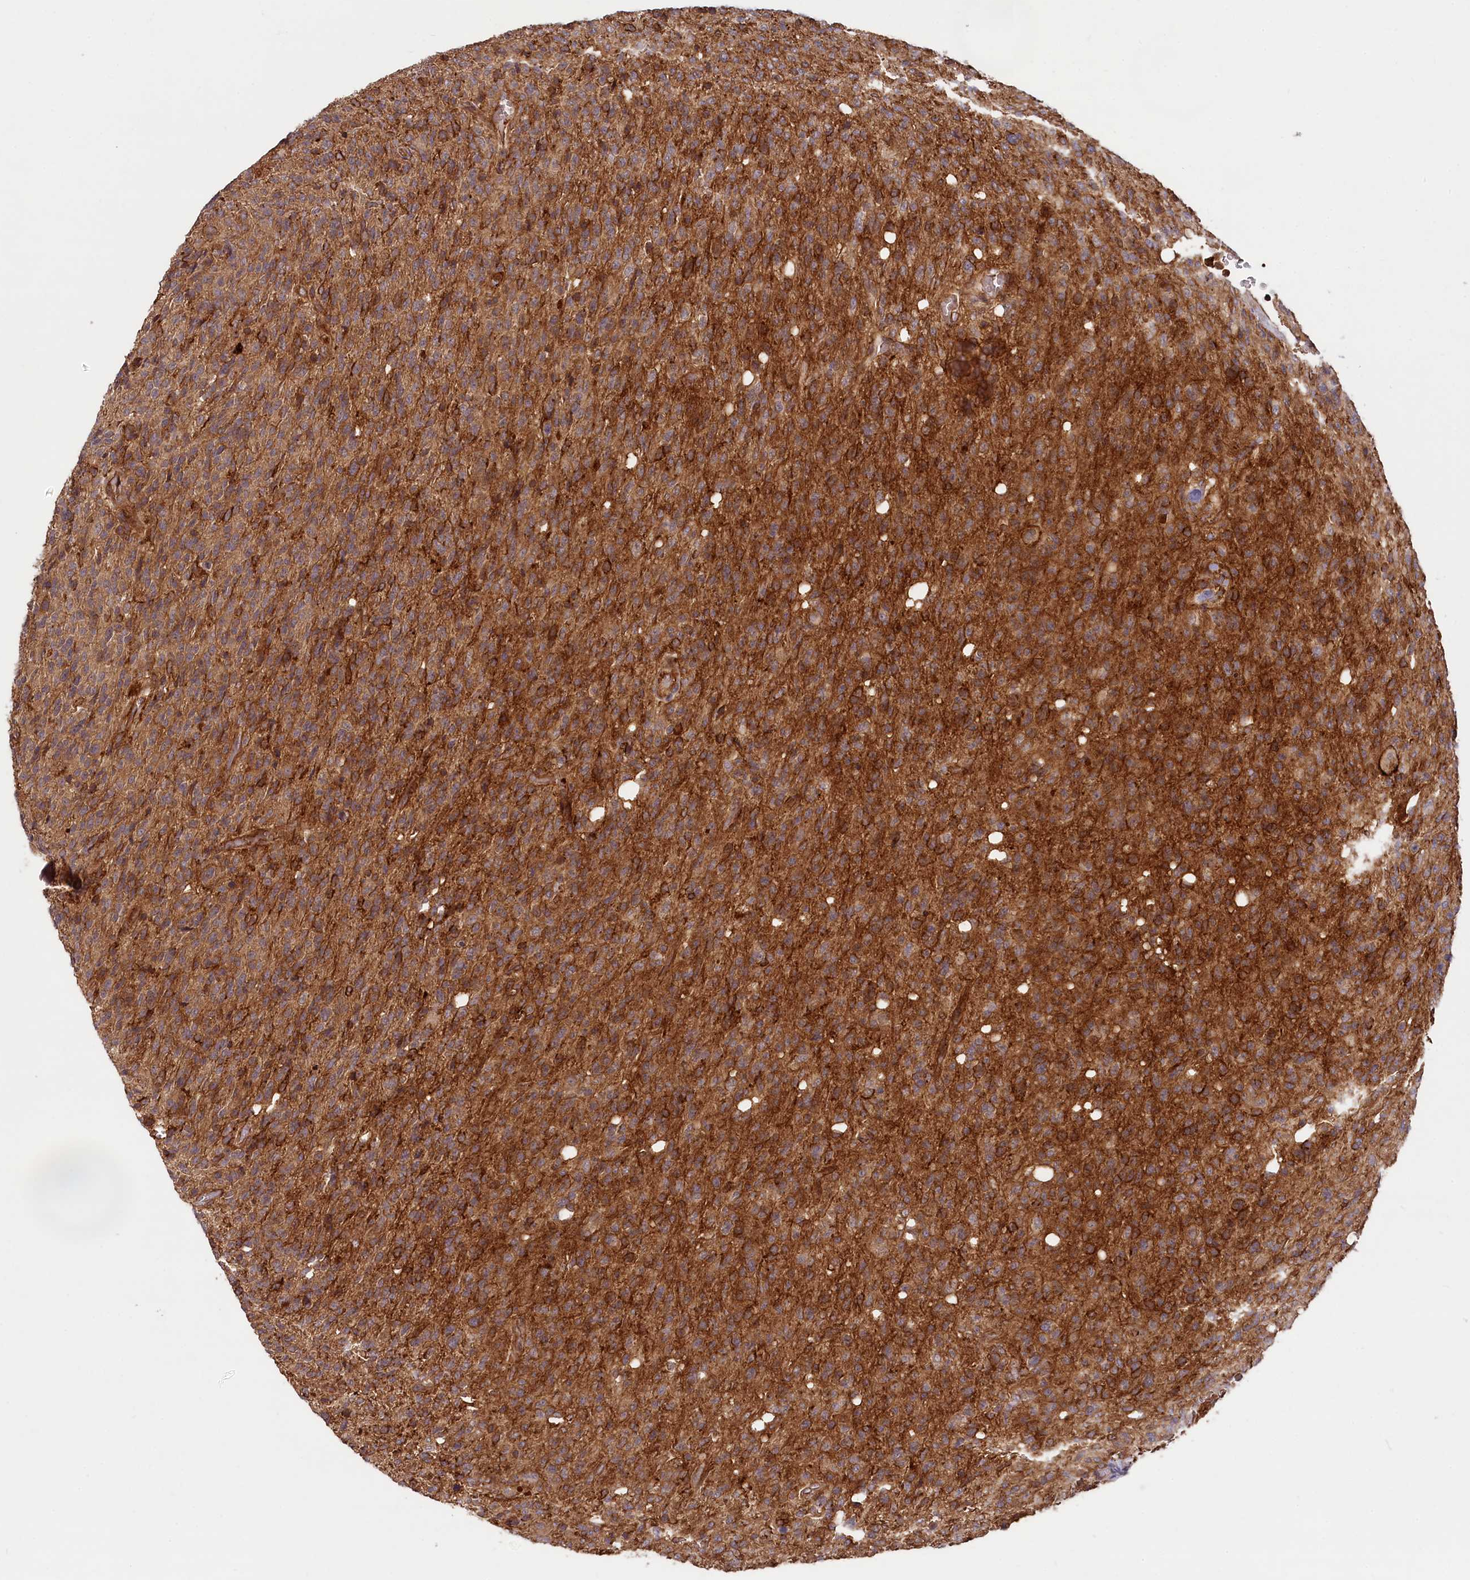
{"staining": {"intensity": "moderate", "quantity": "25%-75%", "location": "cytoplasmic/membranous"}, "tissue": "glioma", "cell_type": "Tumor cells", "image_type": "cancer", "snomed": [{"axis": "morphology", "description": "Glioma, malignant, High grade"}, {"axis": "topography", "description": "Brain"}], "caption": "Malignant high-grade glioma was stained to show a protein in brown. There is medium levels of moderate cytoplasmic/membranous staining in approximately 25%-75% of tumor cells.", "gene": "SVIP", "patient": {"sex": "female", "age": 57}}